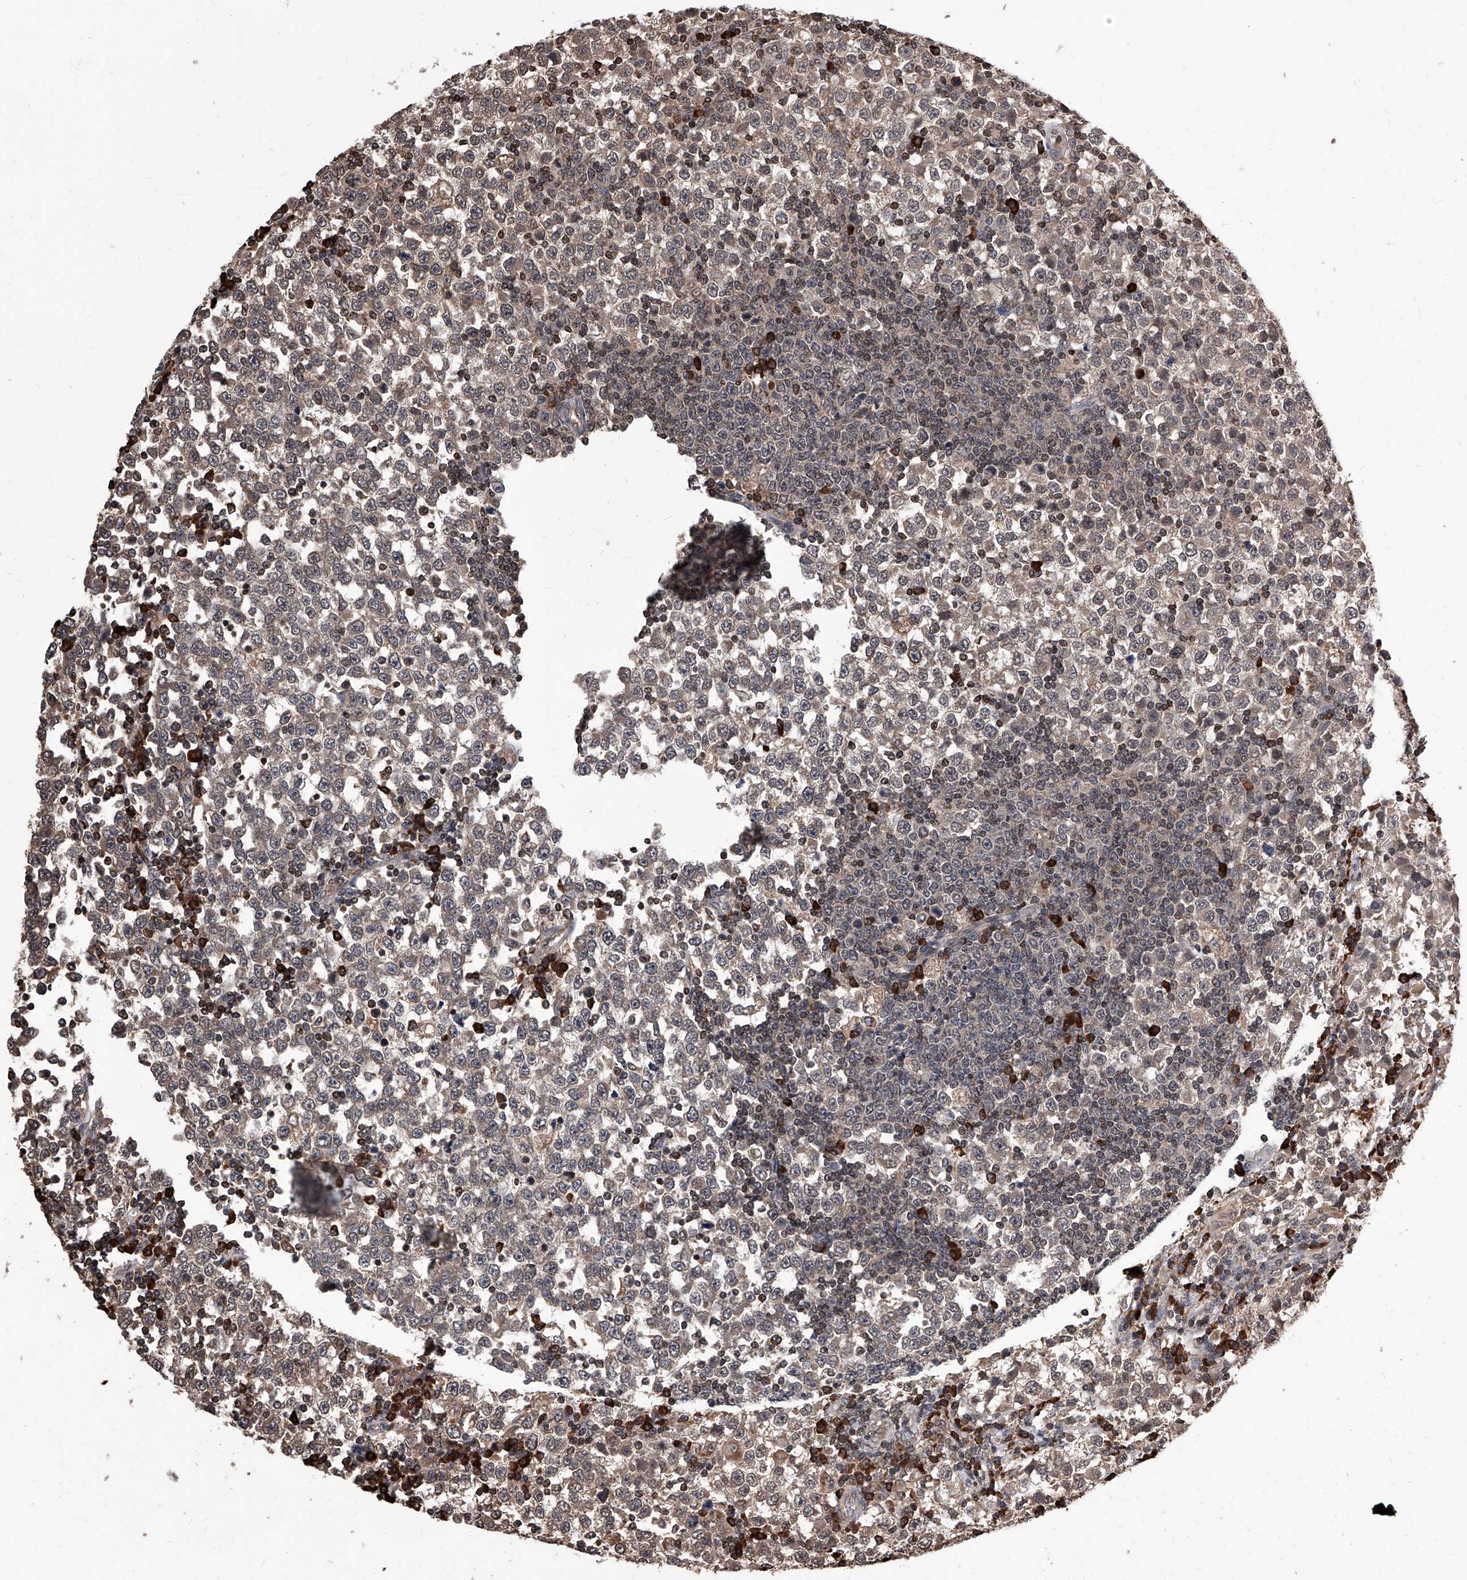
{"staining": {"intensity": "weak", "quantity": ">75%", "location": "cytoplasmic/membranous"}, "tissue": "testis cancer", "cell_type": "Tumor cells", "image_type": "cancer", "snomed": [{"axis": "morphology", "description": "Seminoma, NOS"}, {"axis": "topography", "description": "Testis"}], "caption": "Protein analysis of seminoma (testis) tissue displays weak cytoplasmic/membranous staining in about >75% of tumor cells. (DAB (3,3'-diaminobenzidine) = brown stain, brightfield microscopy at high magnification).", "gene": "ID1", "patient": {"sex": "male", "age": 65}}